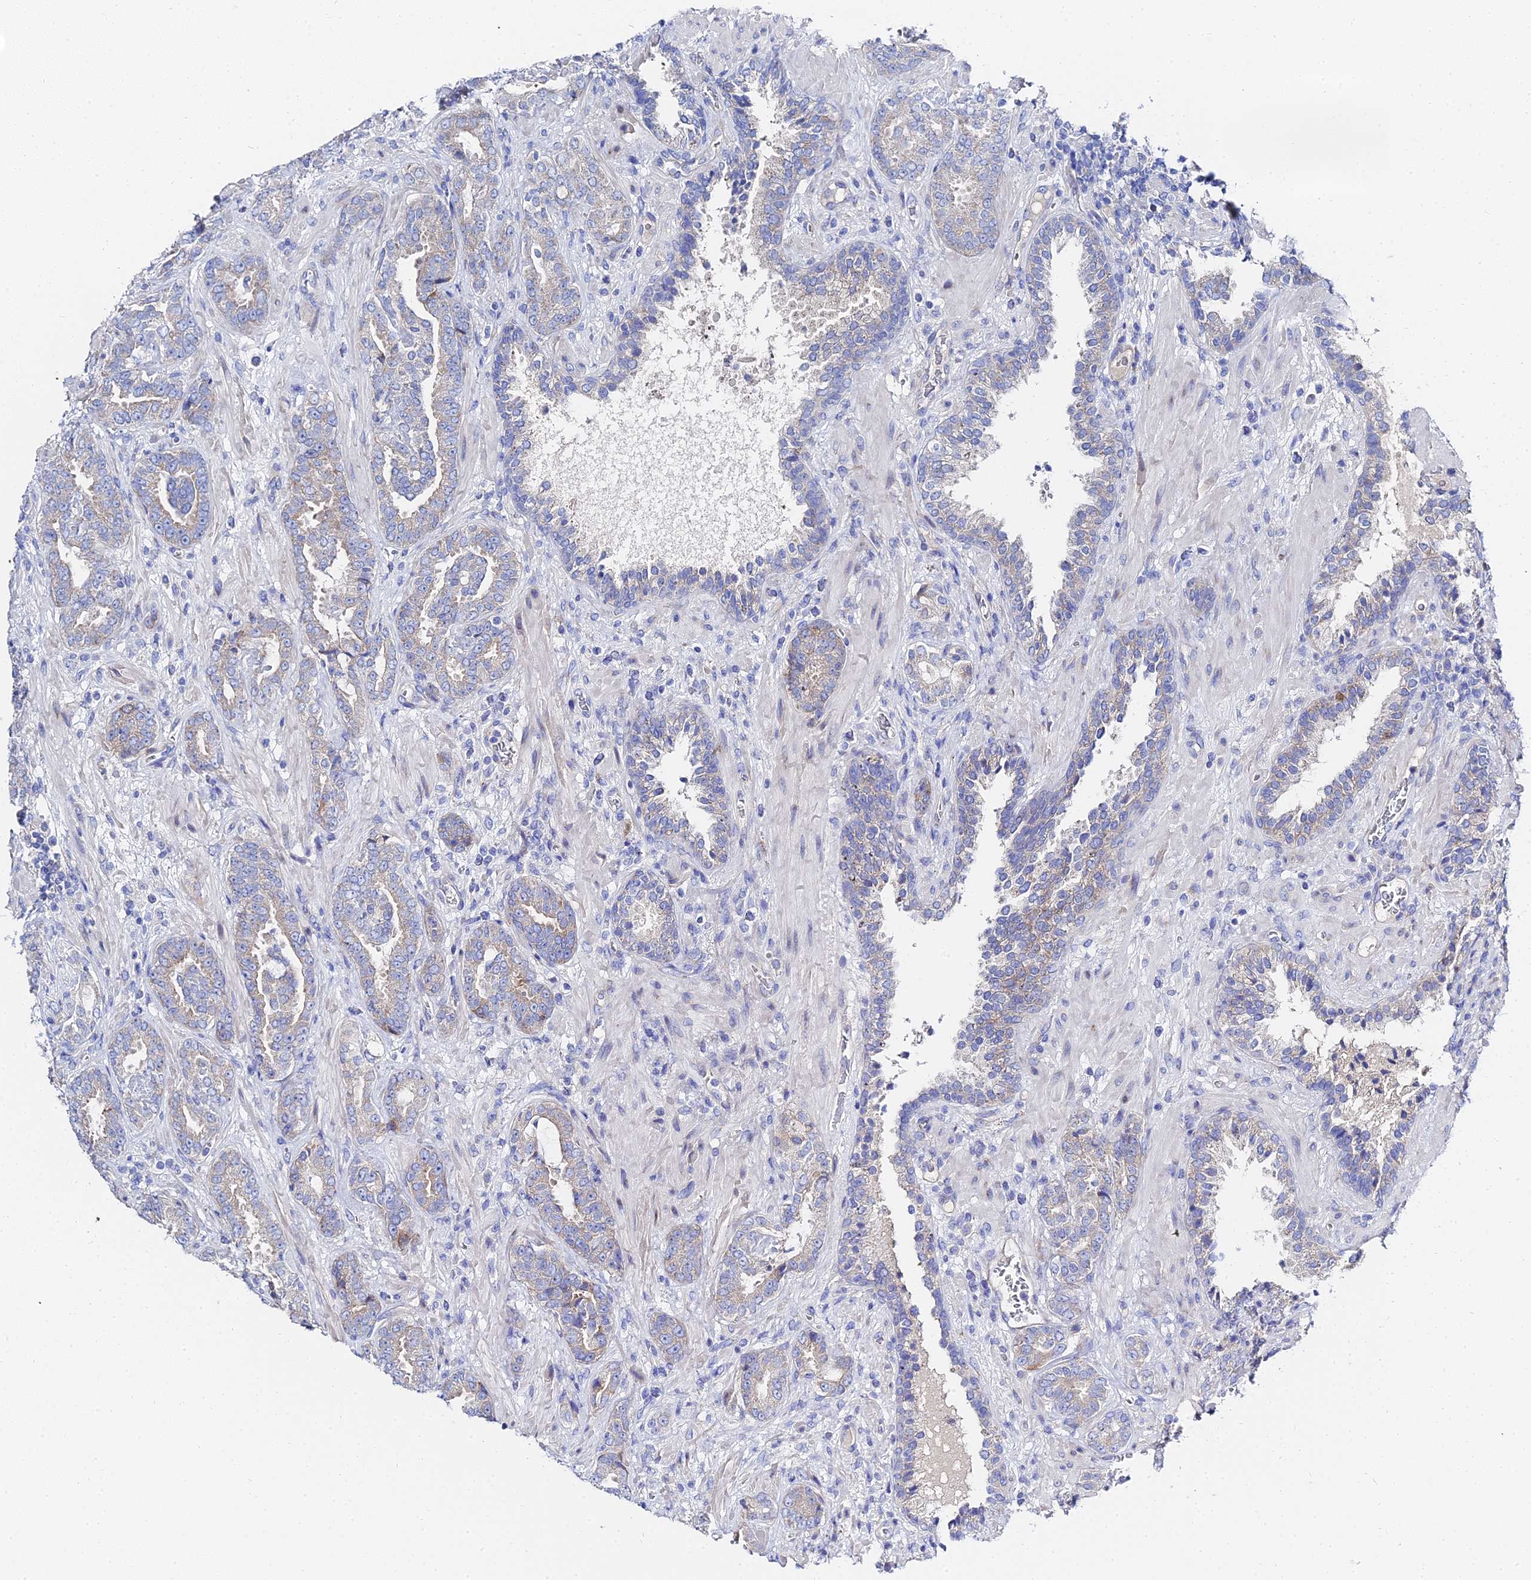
{"staining": {"intensity": "weak", "quantity": "25%-75%", "location": "cytoplasmic/membranous"}, "tissue": "prostate cancer", "cell_type": "Tumor cells", "image_type": "cancer", "snomed": [{"axis": "morphology", "description": "Adenocarcinoma, High grade"}, {"axis": "topography", "description": "Prostate"}], "caption": "Immunohistochemistry image of neoplastic tissue: human prostate cancer stained using IHC exhibits low levels of weak protein expression localized specifically in the cytoplasmic/membranous of tumor cells, appearing as a cytoplasmic/membranous brown color.", "gene": "PTTG1", "patient": {"sex": "male", "age": 71}}